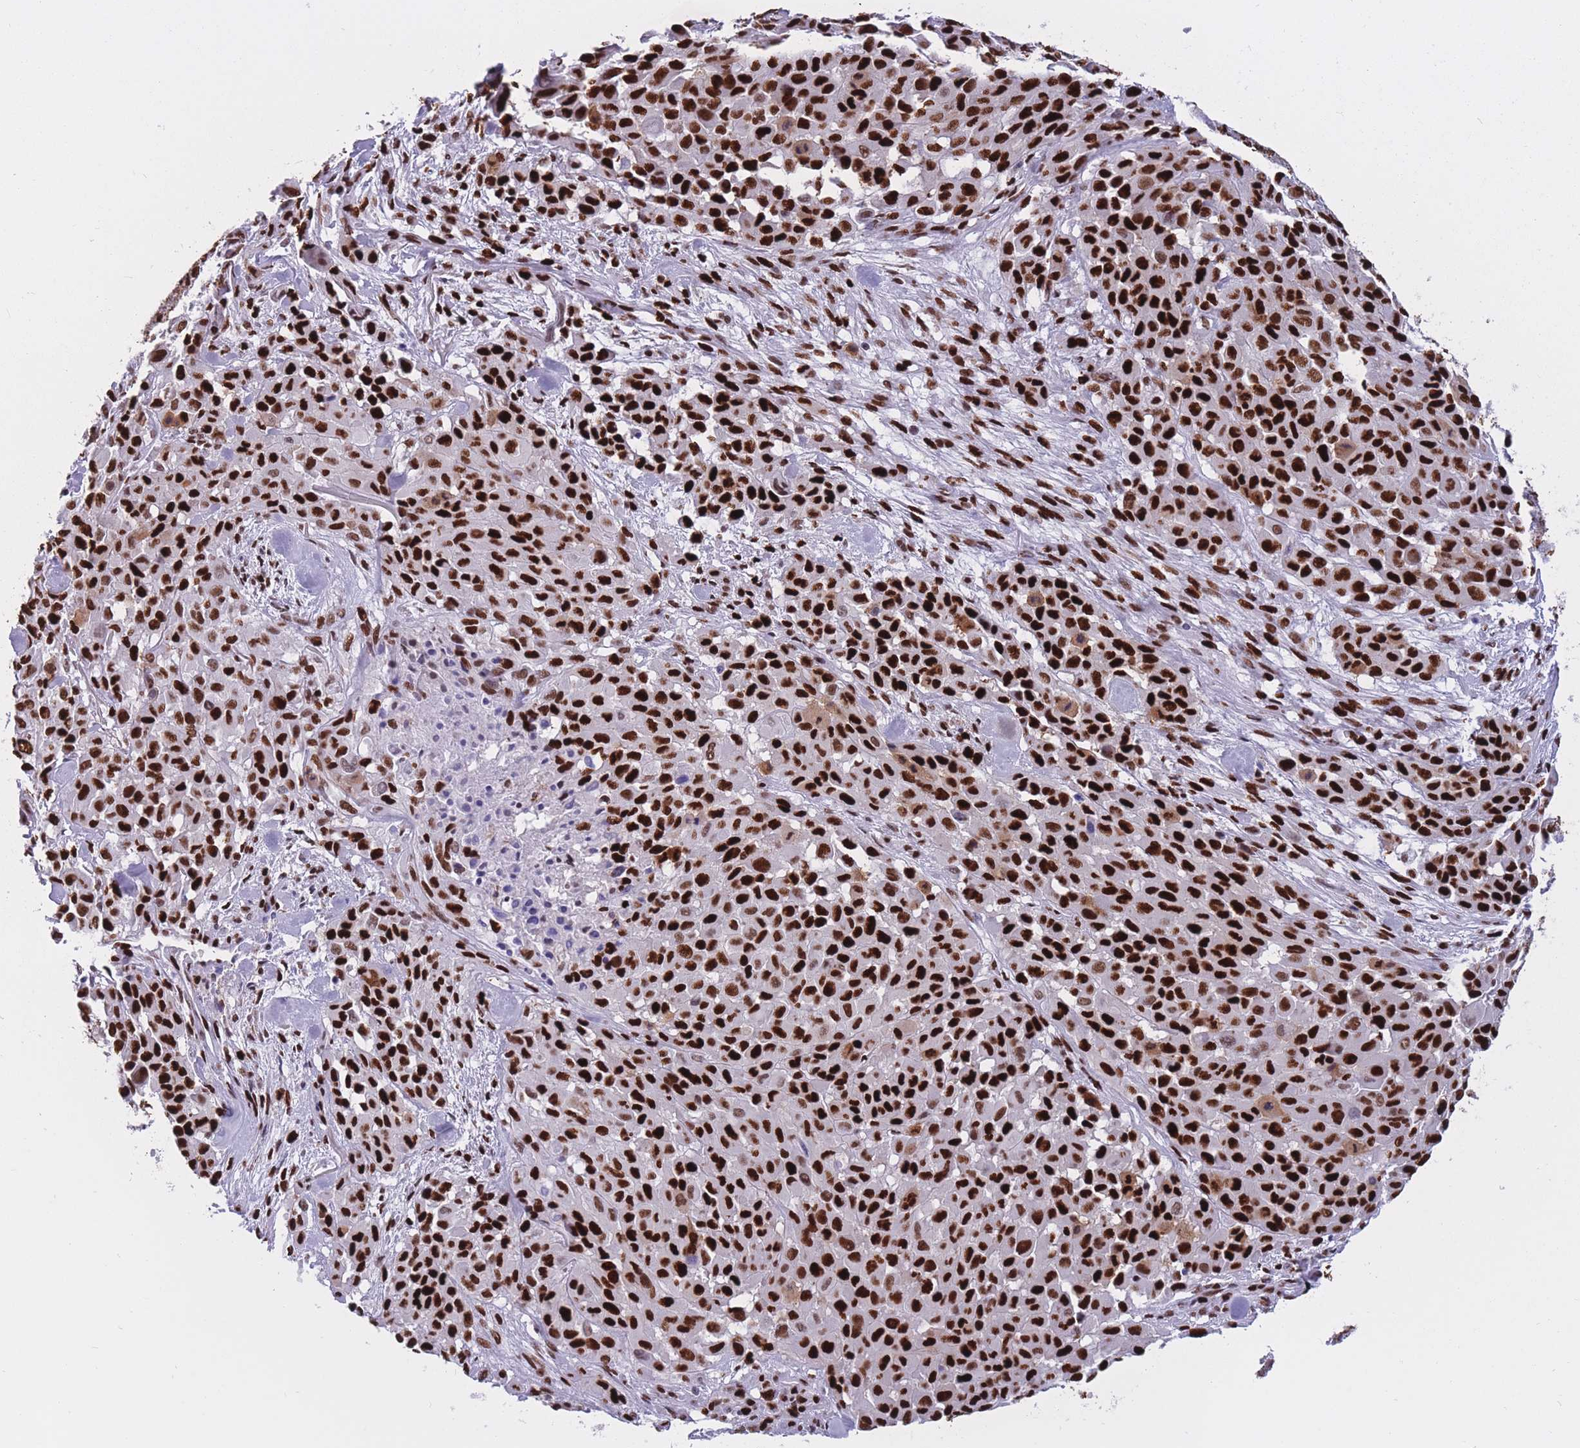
{"staining": {"intensity": "strong", "quantity": ">75%", "location": "nuclear"}, "tissue": "melanoma", "cell_type": "Tumor cells", "image_type": "cancer", "snomed": [{"axis": "morphology", "description": "Malignant melanoma, Metastatic site"}, {"axis": "topography", "description": "Skin"}], "caption": "Protein staining displays strong nuclear positivity in about >75% of tumor cells in malignant melanoma (metastatic site).", "gene": "NASP", "patient": {"sex": "female", "age": 81}}